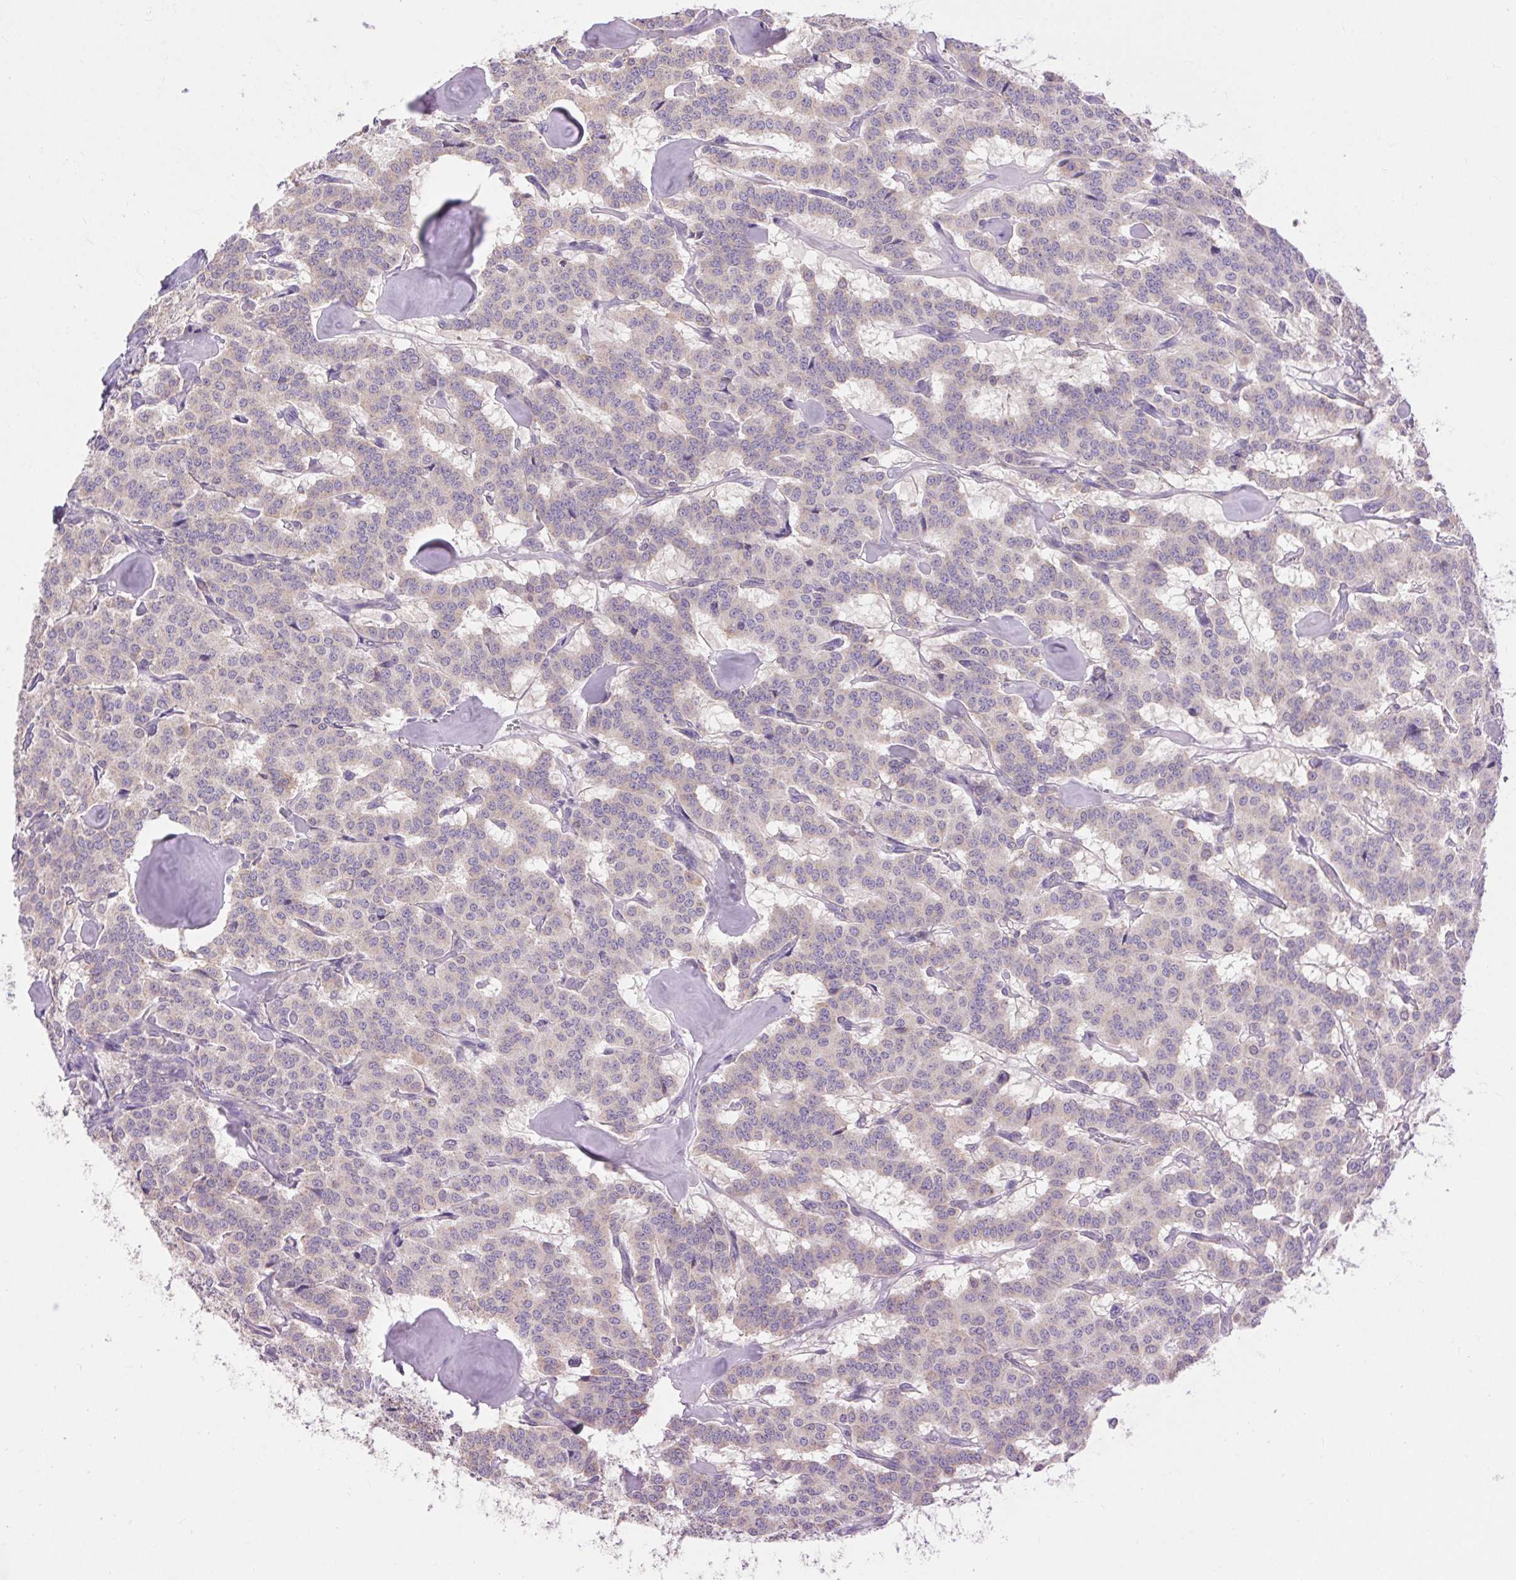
{"staining": {"intensity": "negative", "quantity": "none", "location": "none"}, "tissue": "carcinoid", "cell_type": "Tumor cells", "image_type": "cancer", "snomed": [{"axis": "morphology", "description": "Carcinoid, malignant, NOS"}, {"axis": "topography", "description": "Lung"}], "caption": "Immunohistochemistry (IHC) photomicrograph of neoplastic tissue: human carcinoid stained with DAB (3,3'-diaminobenzidine) exhibits no significant protein staining in tumor cells.", "gene": "SOWAHC", "patient": {"sex": "female", "age": 46}}